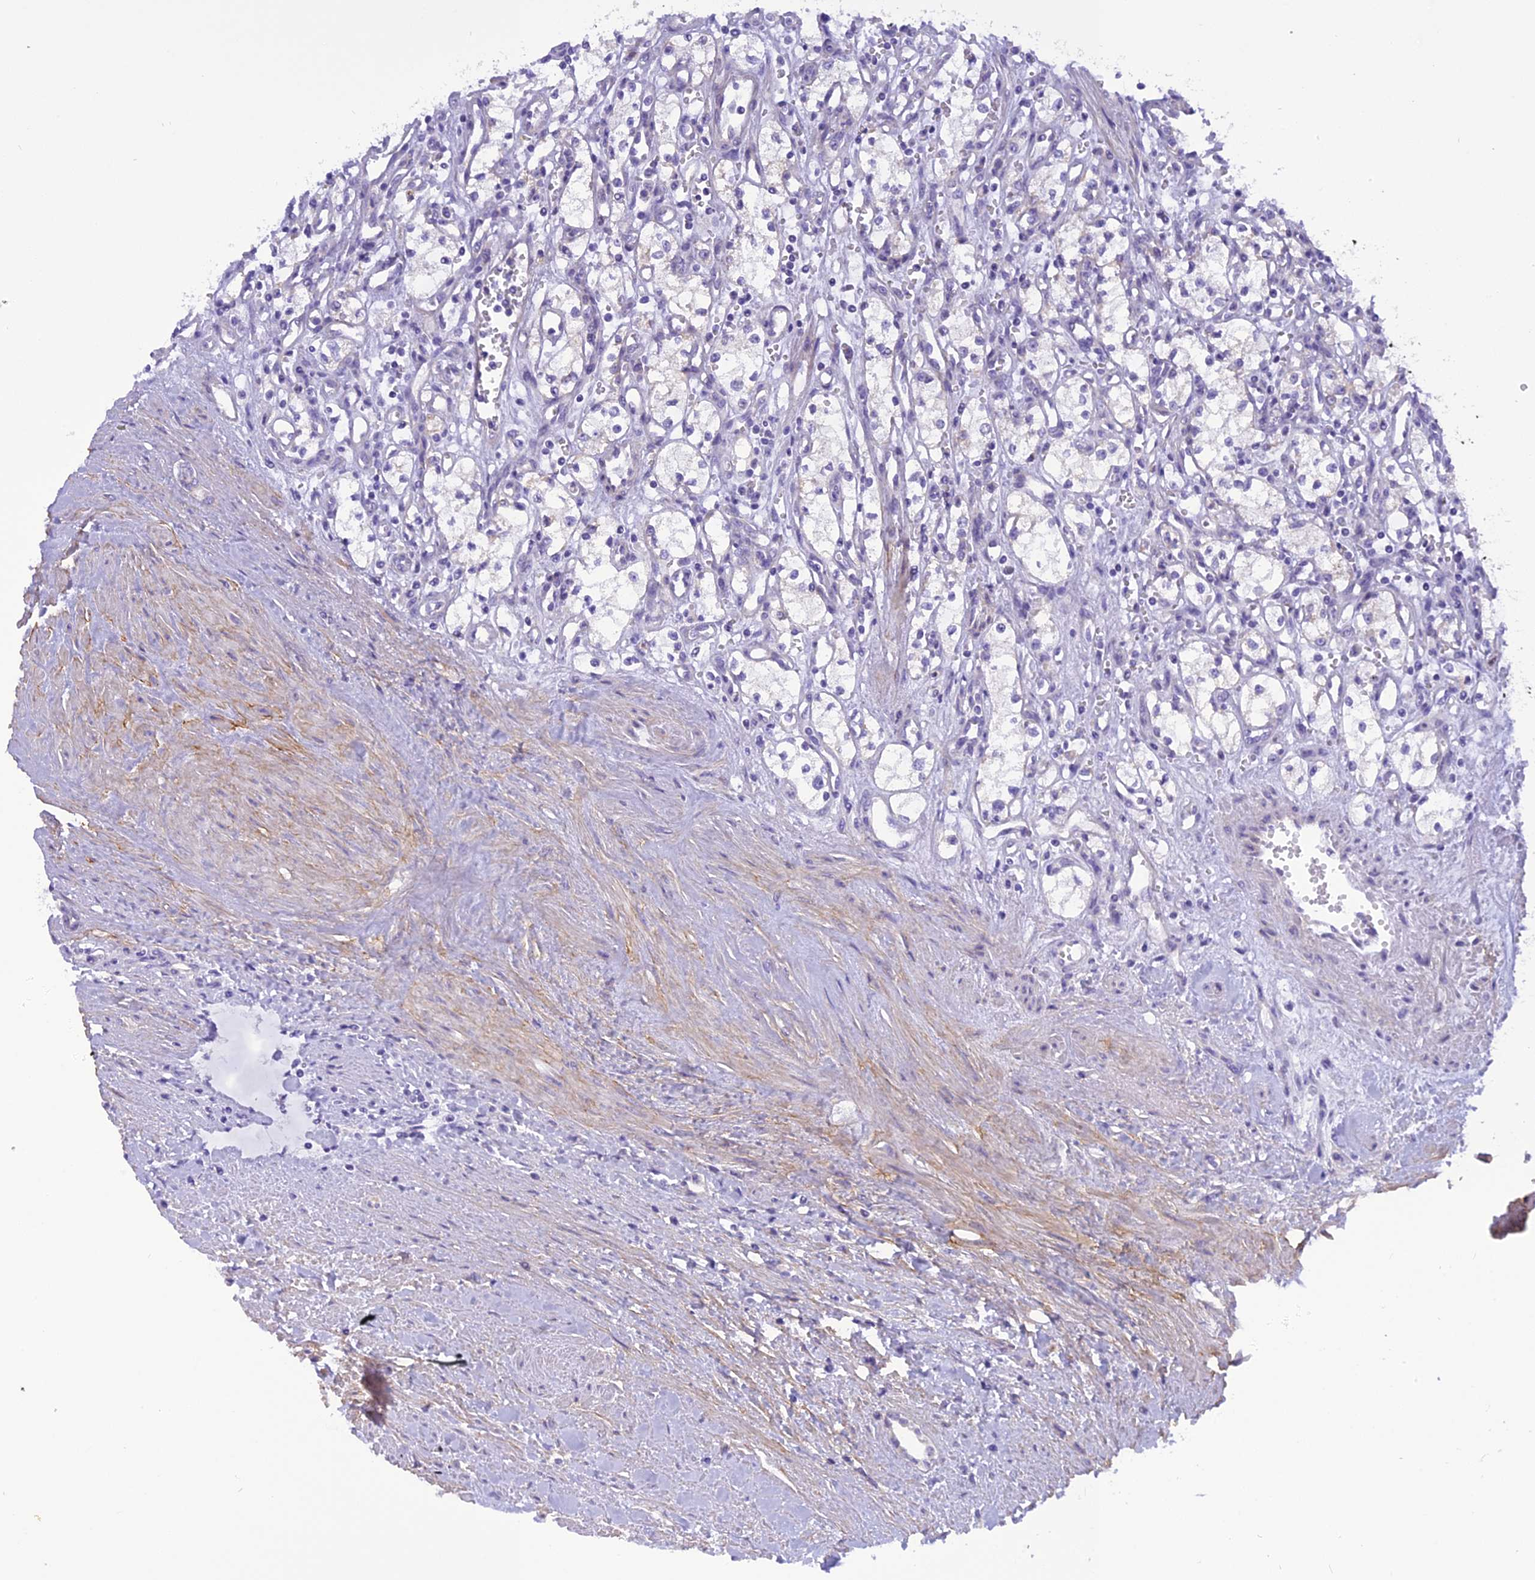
{"staining": {"intensity": "negative", "quantity": "none", "location": "none"}, "tissue": "renal cancer", "cell_type": "Tumor cells", "image_type": "cancer", "snomed": [{"axis": "morphology", "description": "Adenocarcinoma, NOS"}, {"axis": "topography", "description": "Kidney"}], "caption": "Tumor cells show no significant protein positivity in renal cancer (adenocarcinoma). The staining is performed using DAB brown chromogen with nuclei counter-stained in using hematoxylin.", "gene": "TRIM3", "patient": {"sex": "male", "age": 59}}